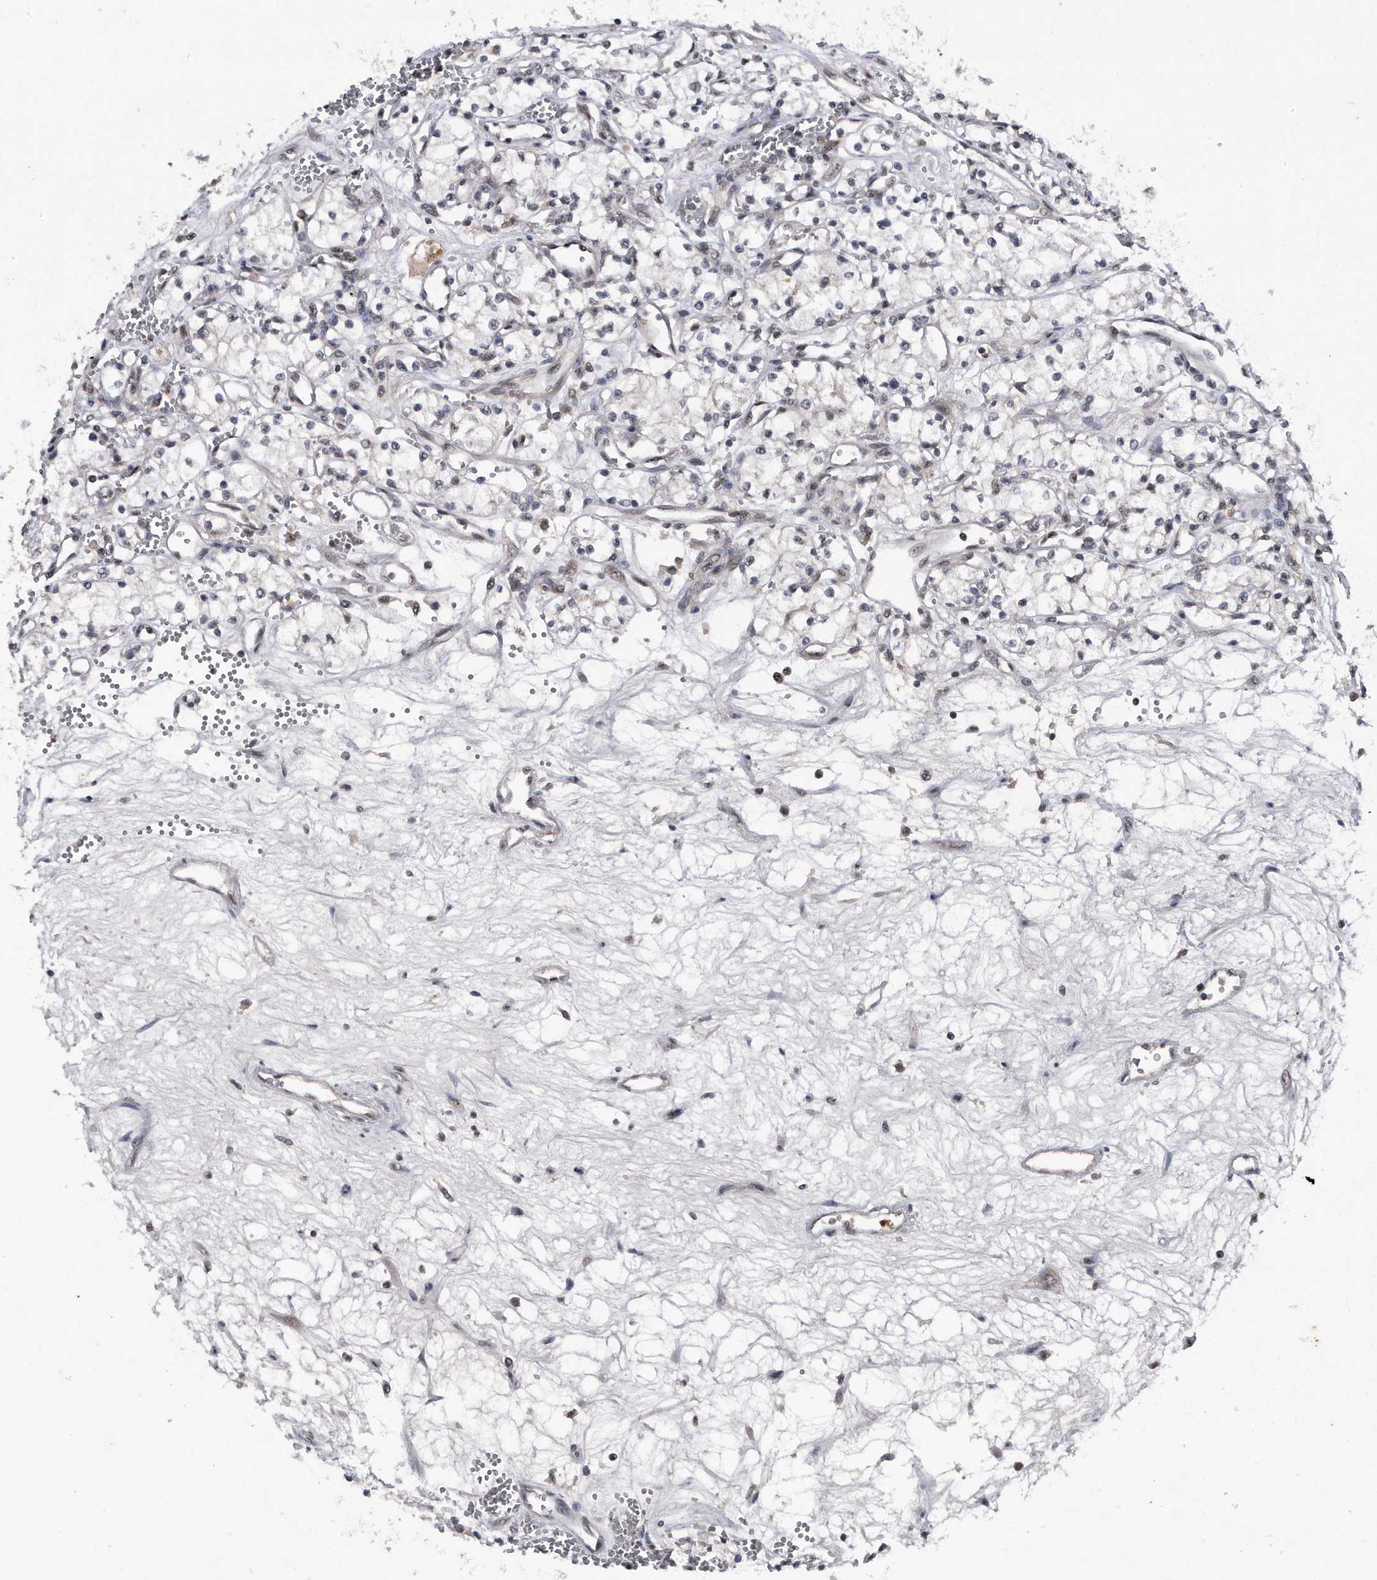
{"staining": {"intensity": "negative", "quantity": "none", "location": "none"}, "tissue": "renal cancer", "cell_type": "Tumor cells", "image_type": "cancer", "snomed": [{"axis": "morphology", "description": "Adenocarcinoma, NOS"}, {"axis": "topography", "description": "Kidney"}], "caption": "This is an IHC histopathology image of human renal cancer. There is no staining in tumor cells.", "gene": "VIRMA", "patient": {"sex": "male", "age": 59}}